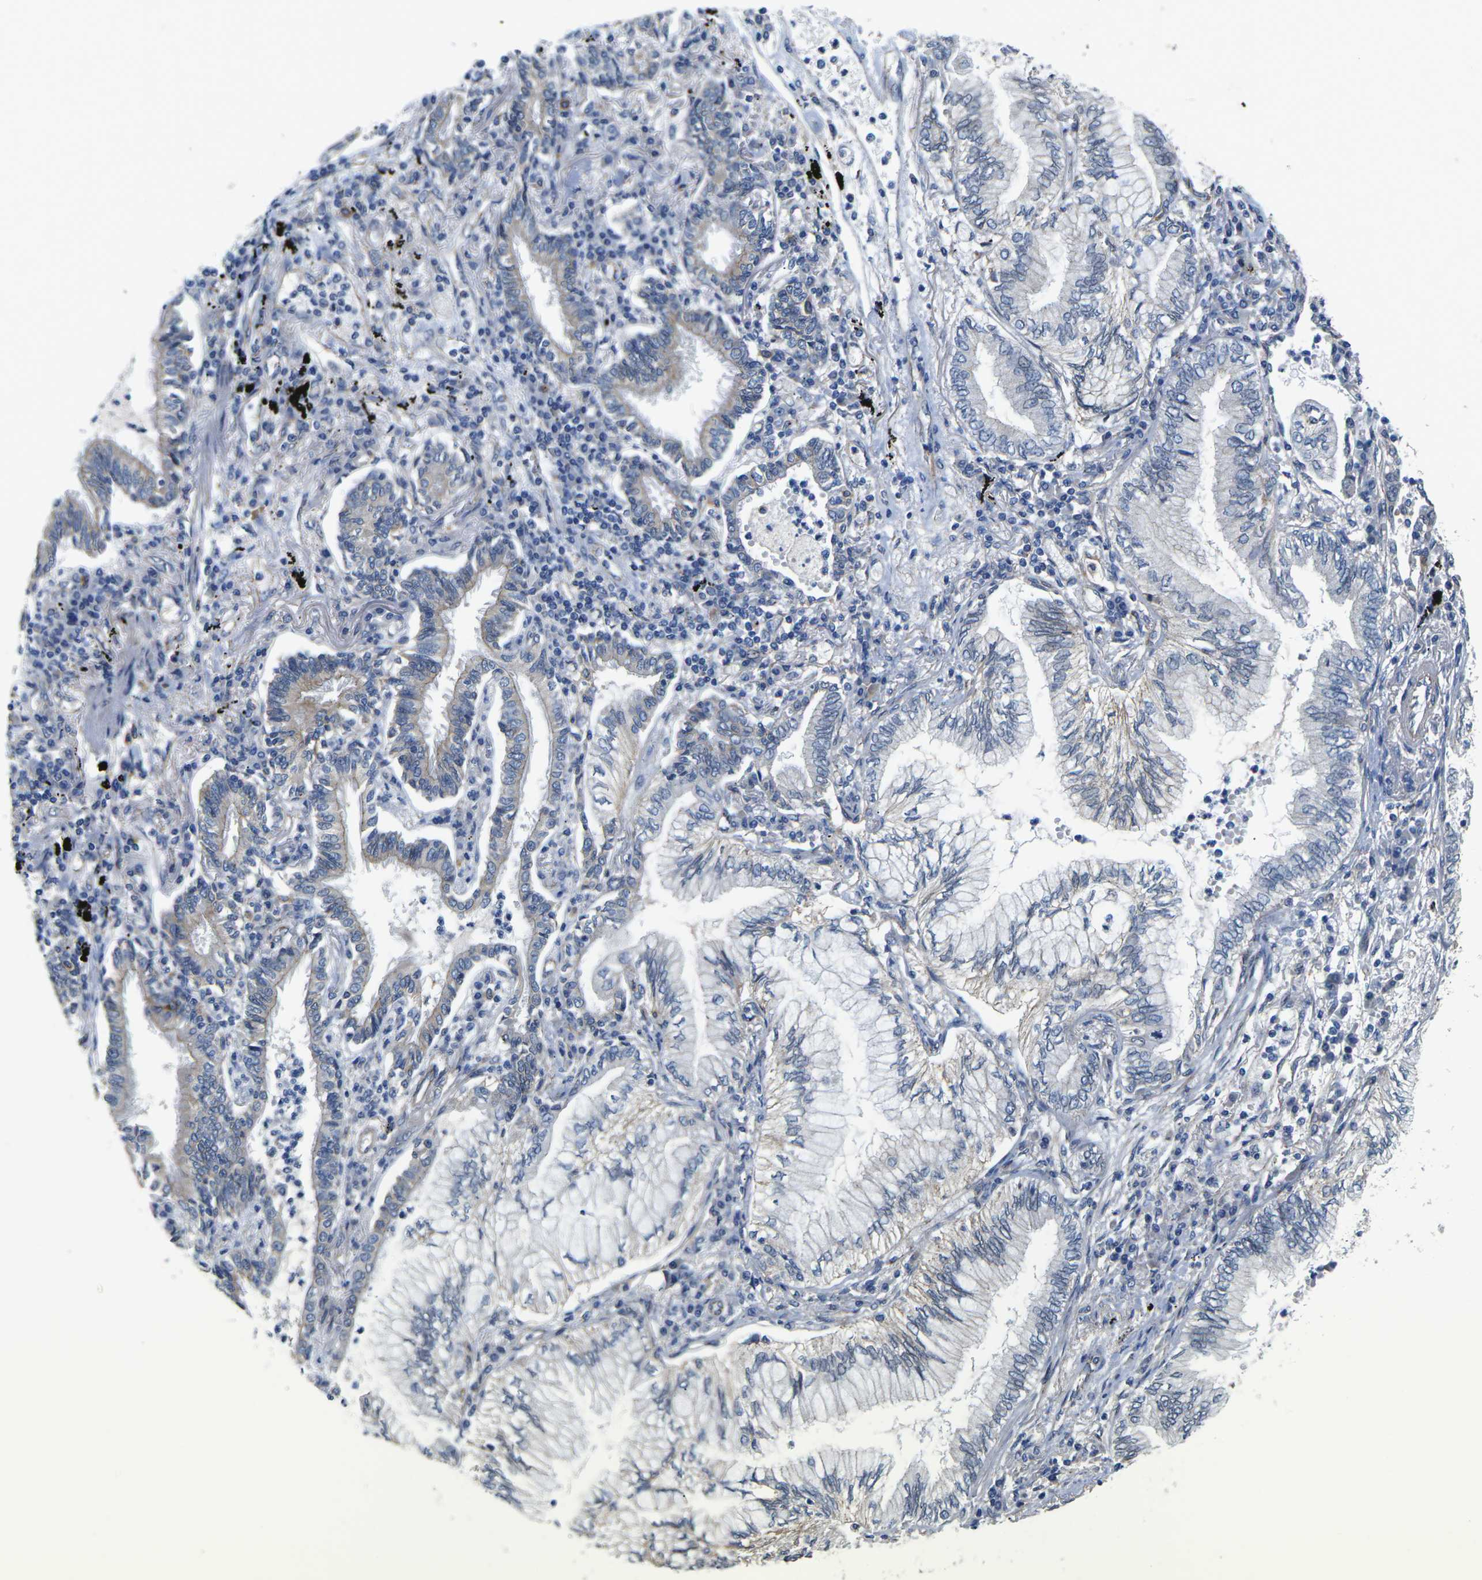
{"staining": {"intensity": "weak", "quantity": "<25%", "location": "cytoplasmic/membranous"}, "tissue": "lung cancer", "cell_type": "Tumor cells", "image_type": "cancer", "snomed": [{"axis": "morphology", "description": "Normal tissue, NOS"}, {"axis": "morphology", "description": "Adenocarcinoma, NOS"}, {"axis": "topography", "description": "Bronchus"}, {"axis": "topography", "description": "Lung"}], "caption": "IHC histopathology image of neoplastic tissue: human lung adenocarcinoma stained with DAB exhibits no significant protein expression in tumor cells.", "gene": "CTNND1", "patient": {"sex": "female", "age": 70}}